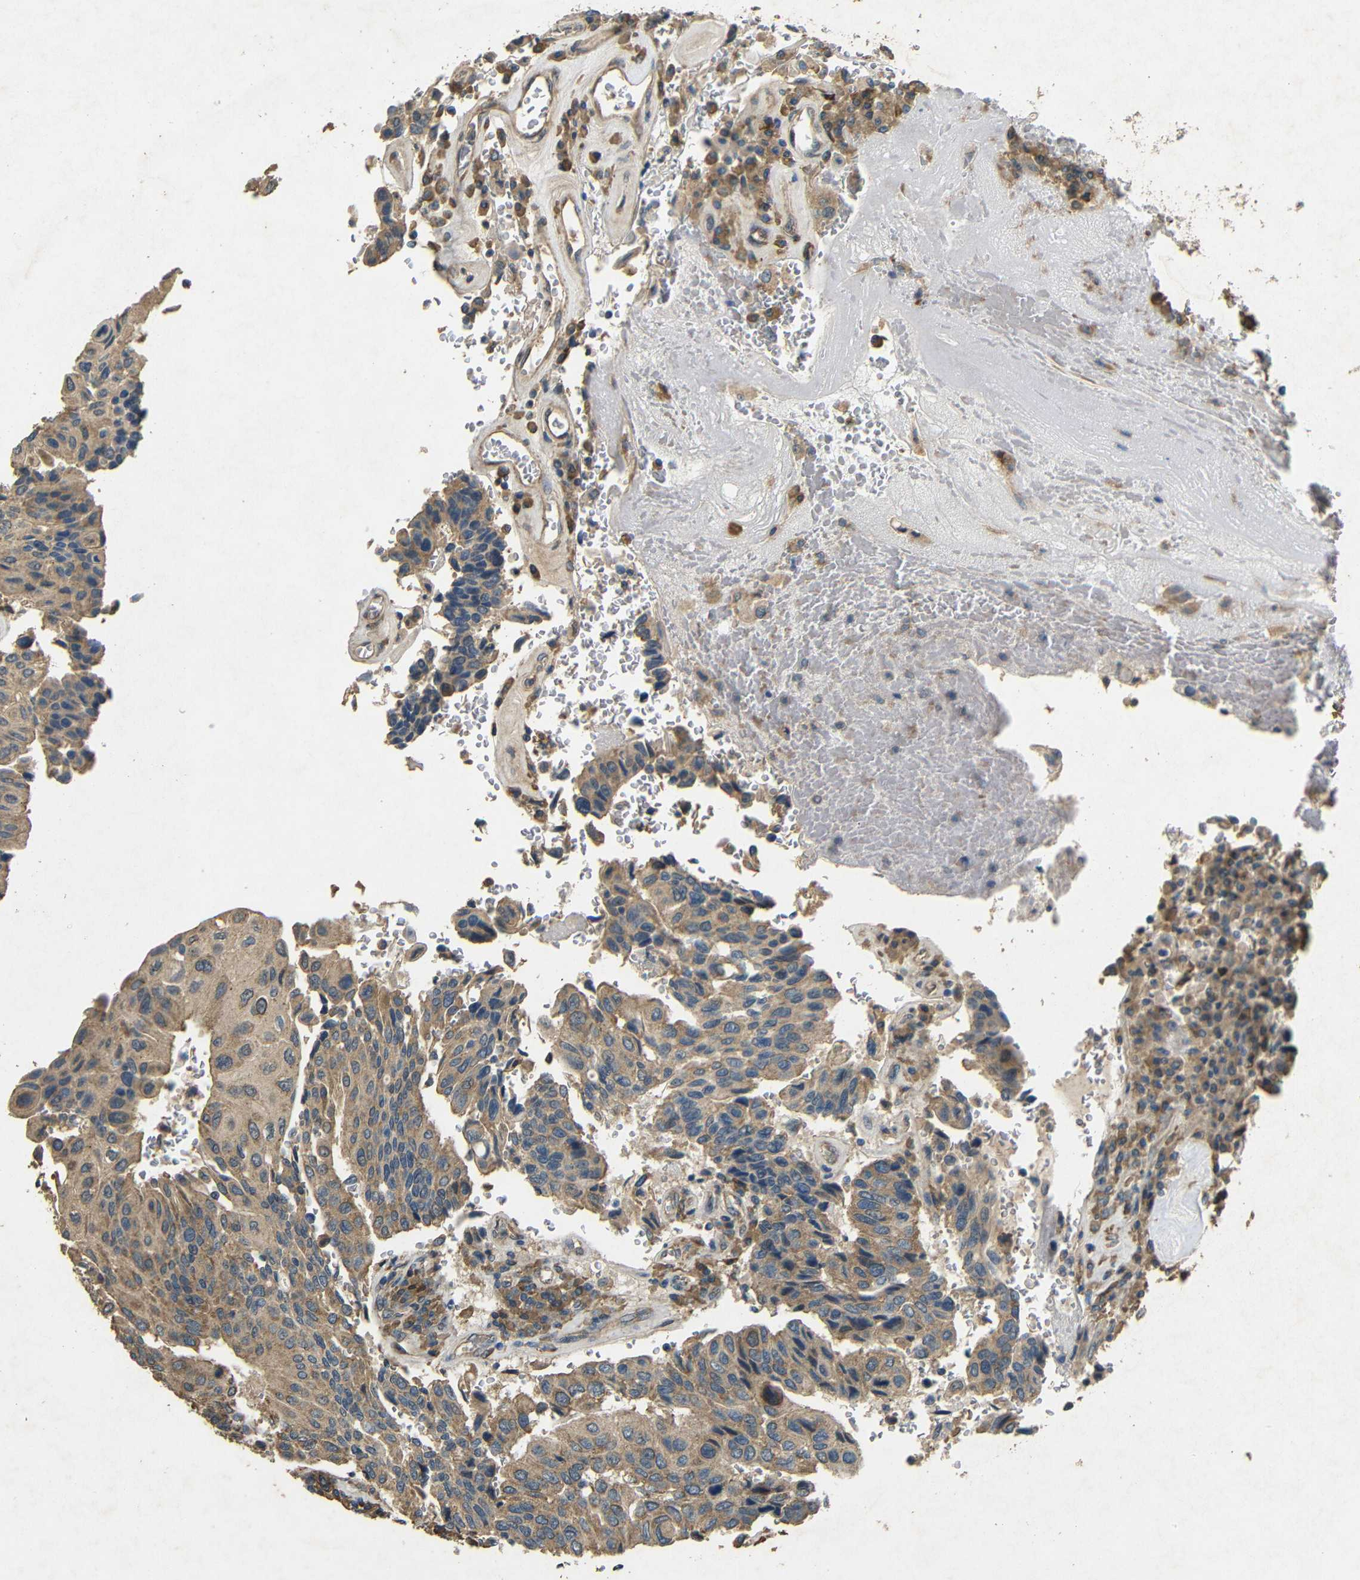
{"staining": {"intensity": "moderate", "quantity": ">75%", "location": "cytoplasmic/membranous"}, "tissue": "urothelial cancer", "cell_type": "Tumor cells", "image_type": "cancer", "snomed": [{"axis": "morphology", "description": "Urothelial carcinoma, High grade"}, {"axis": "topography", "description": "Urinary bladder"}], "caption": "A medium amount of moderate cytoplasmic/membranous expression is appreciated in about >75% of tumor cells in urothelial cancer tissue. (DAB IHC, brown staining for protein, blue staining for nuclei).", "gene": "BNIP3", "patient": {"sex": "male", "age": 66}}